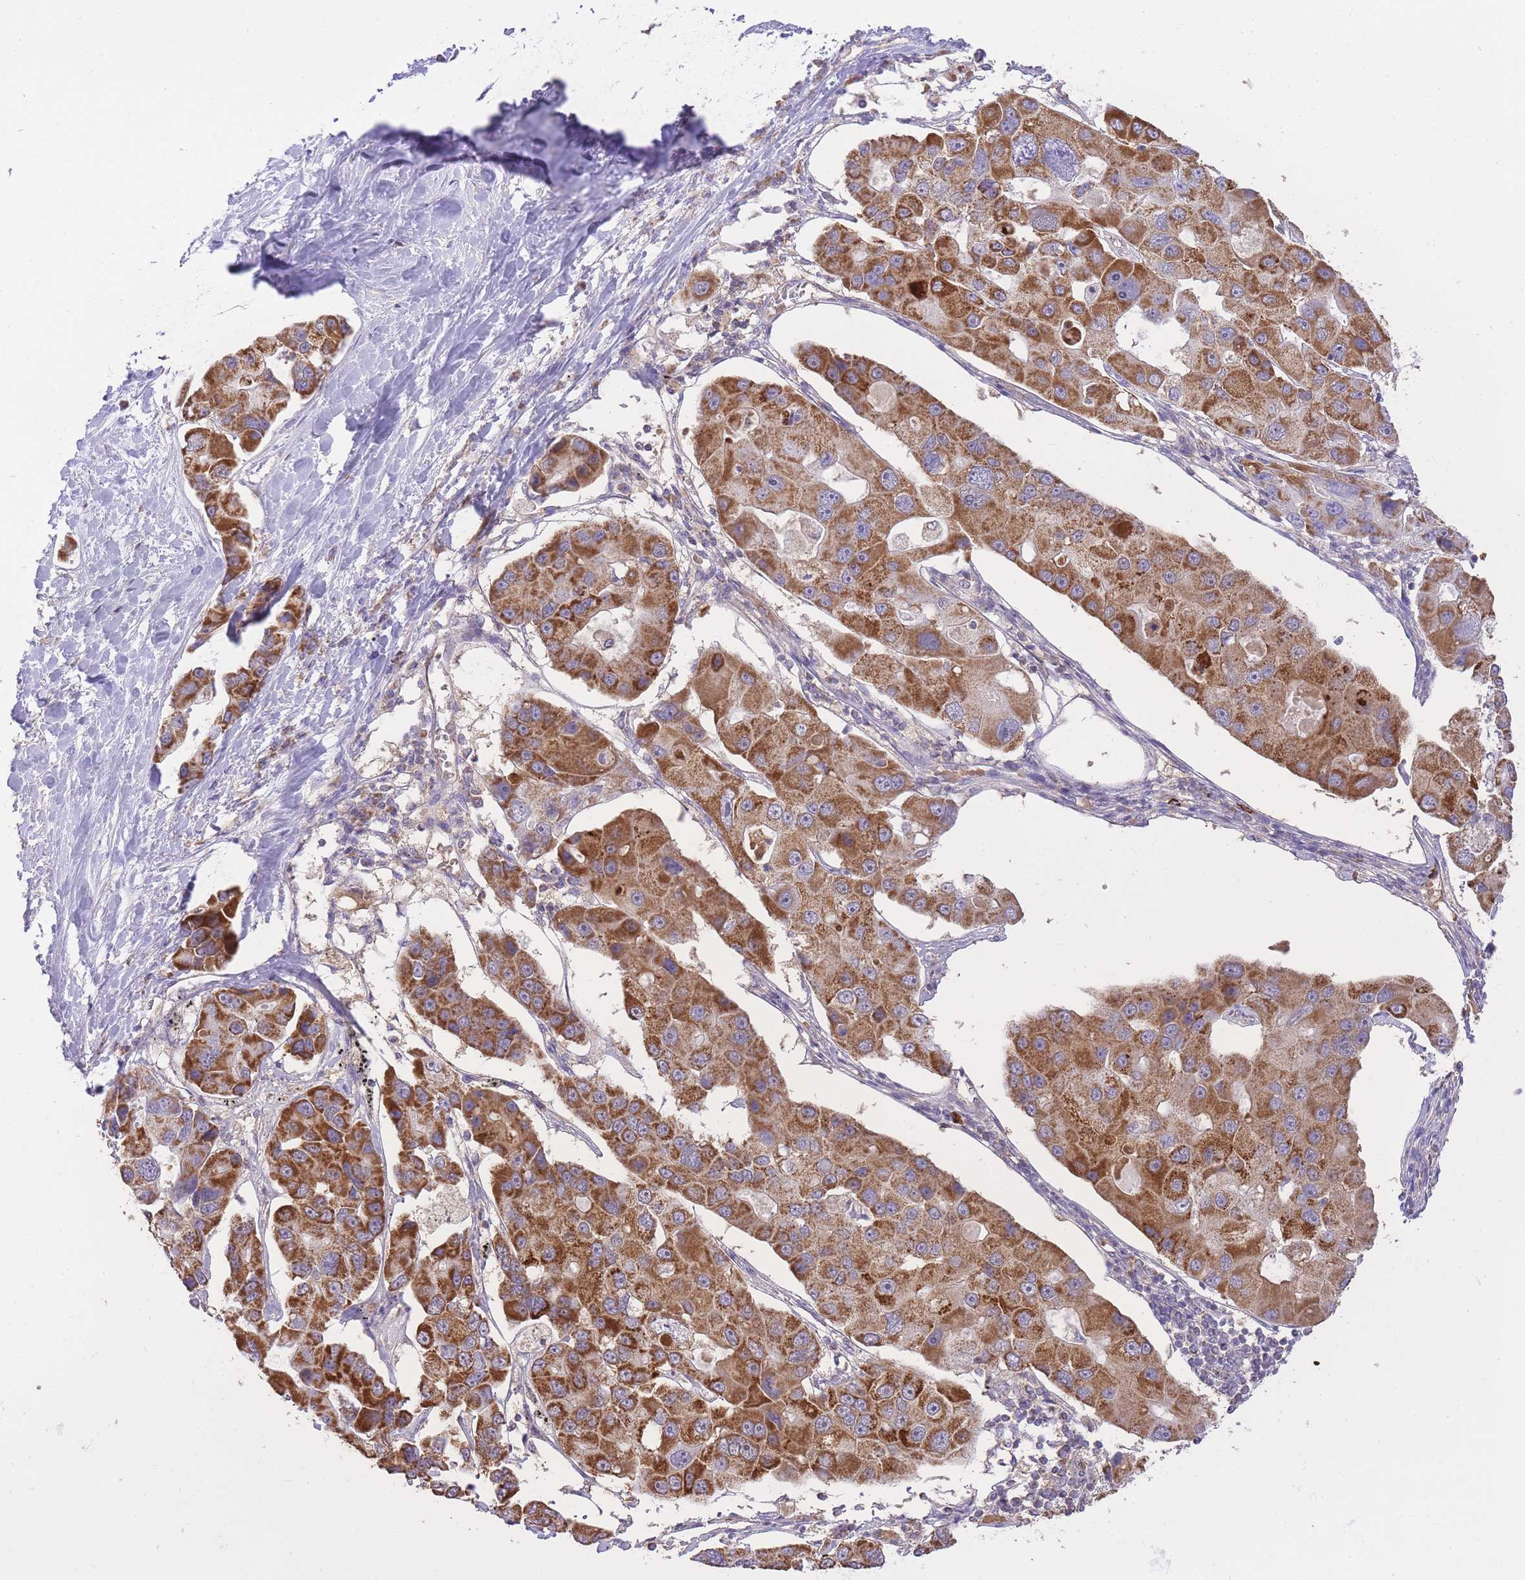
{"staining": {"intensity": "strong", "quantity": ">75%", "location": "cytoplasmic/membranous"}, "tissue": "lung cancer", "cell_type": "Tumor cells", "image_type": "cancer", "snomed": [{"axis": "morphology", "description": "Adenocarcinoma, NOS"}, {"axis": "topography", "description": "Lung"}], "caption": "Protein staining shows strong cytoplasmic/membranous staining in approximately >75% of tumor cells in lung cancer (adenocarcinoma).", "gene": "PREP", "patient": {"sex": "female", "age": 54}}